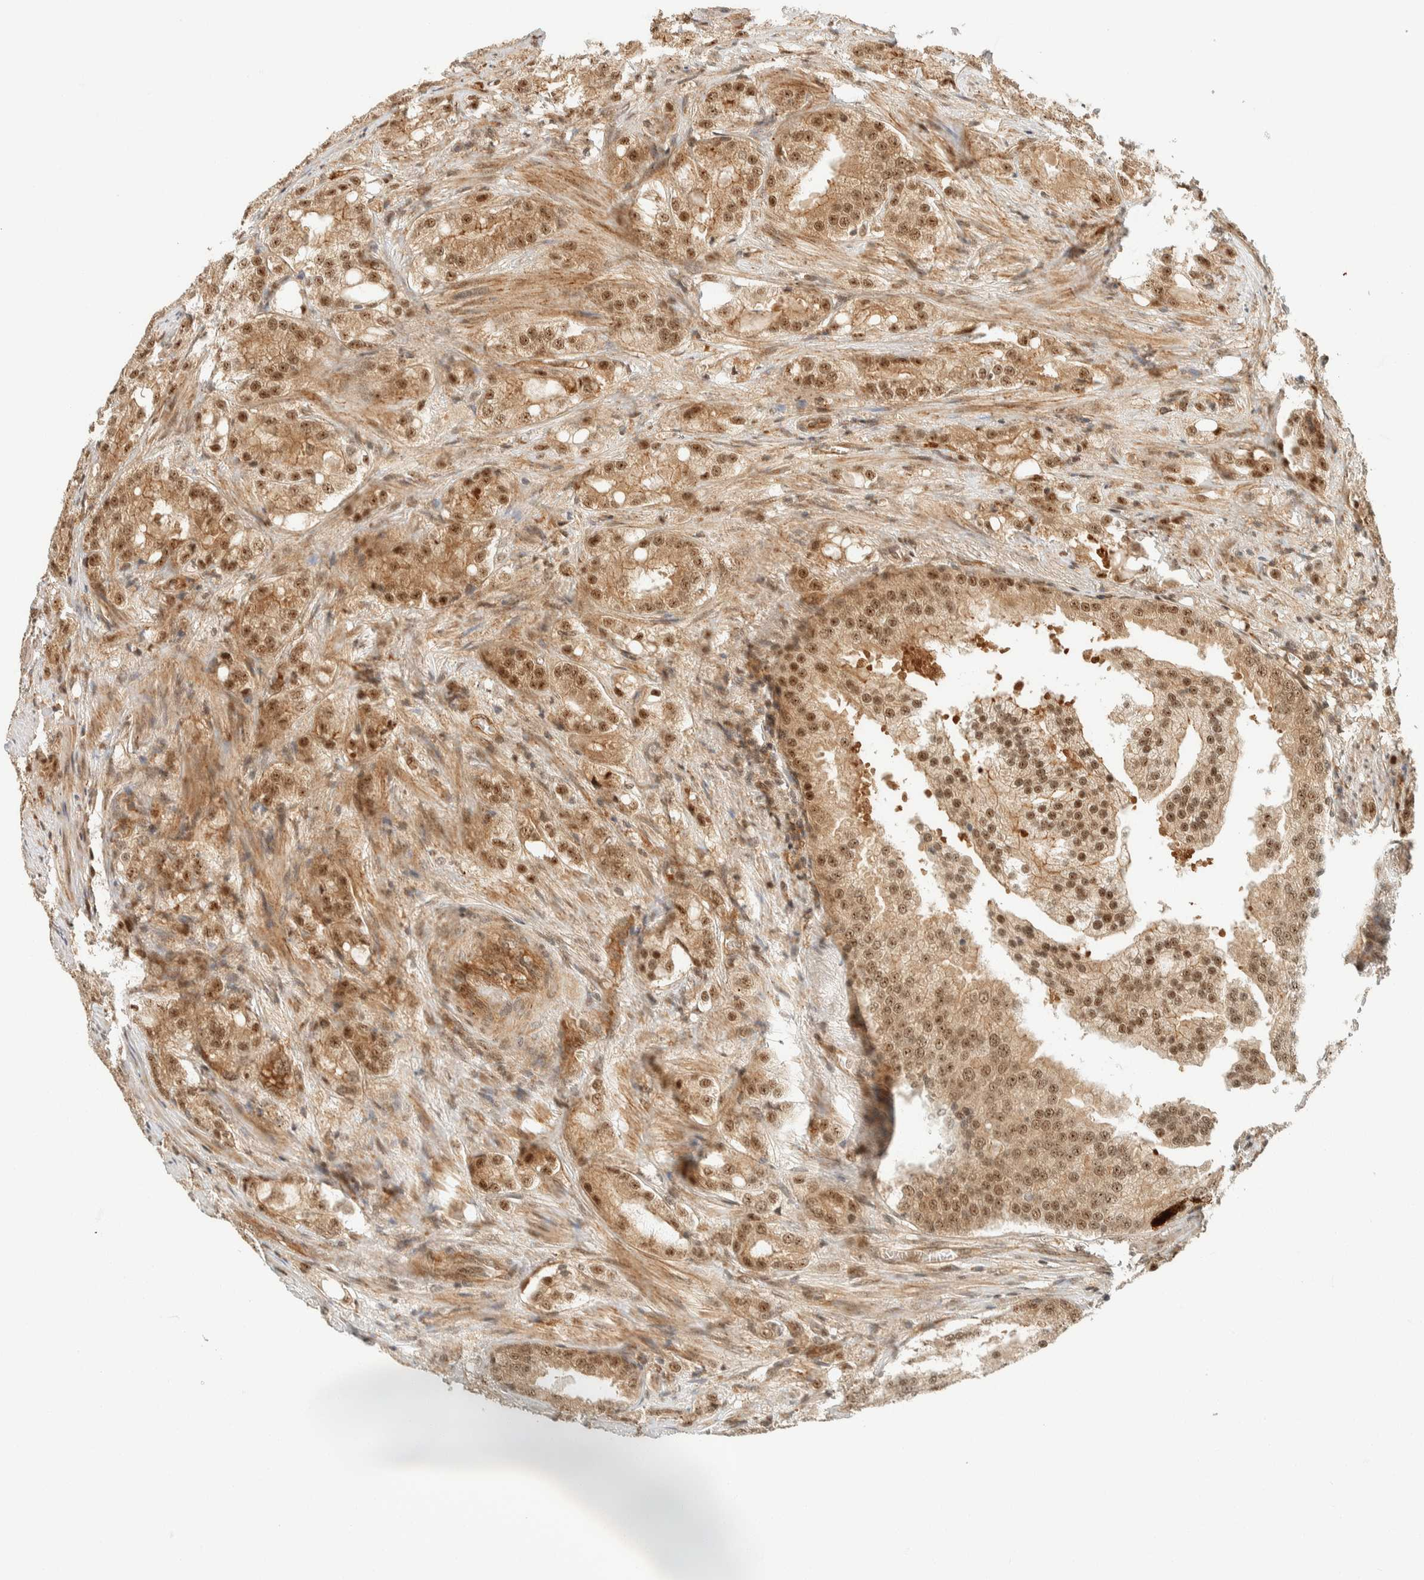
{"staining": {"intensity": "moderate", "quantity": ">75%", "location": "cytoplasmic/membranous,nuclear"}, "tissue": "prostate cancer", "cell_type": "Tumor cells", "image_type": "cancer", "snomed": [{"axis": "morphology", "description": "Adenocarcinoma, High grade"}, {"axis": "topography", "description": "Prostate"}], "caption": "Approximately >75% of tumor cells in prostate high-grade adenocarcinoma display moderate cytoplasmic/membranous and nuclear protein positivity as visualized by brown immunohistochemical staining.", "gene": "SIK1", "patient": {"sex": "male", "age": 64}}